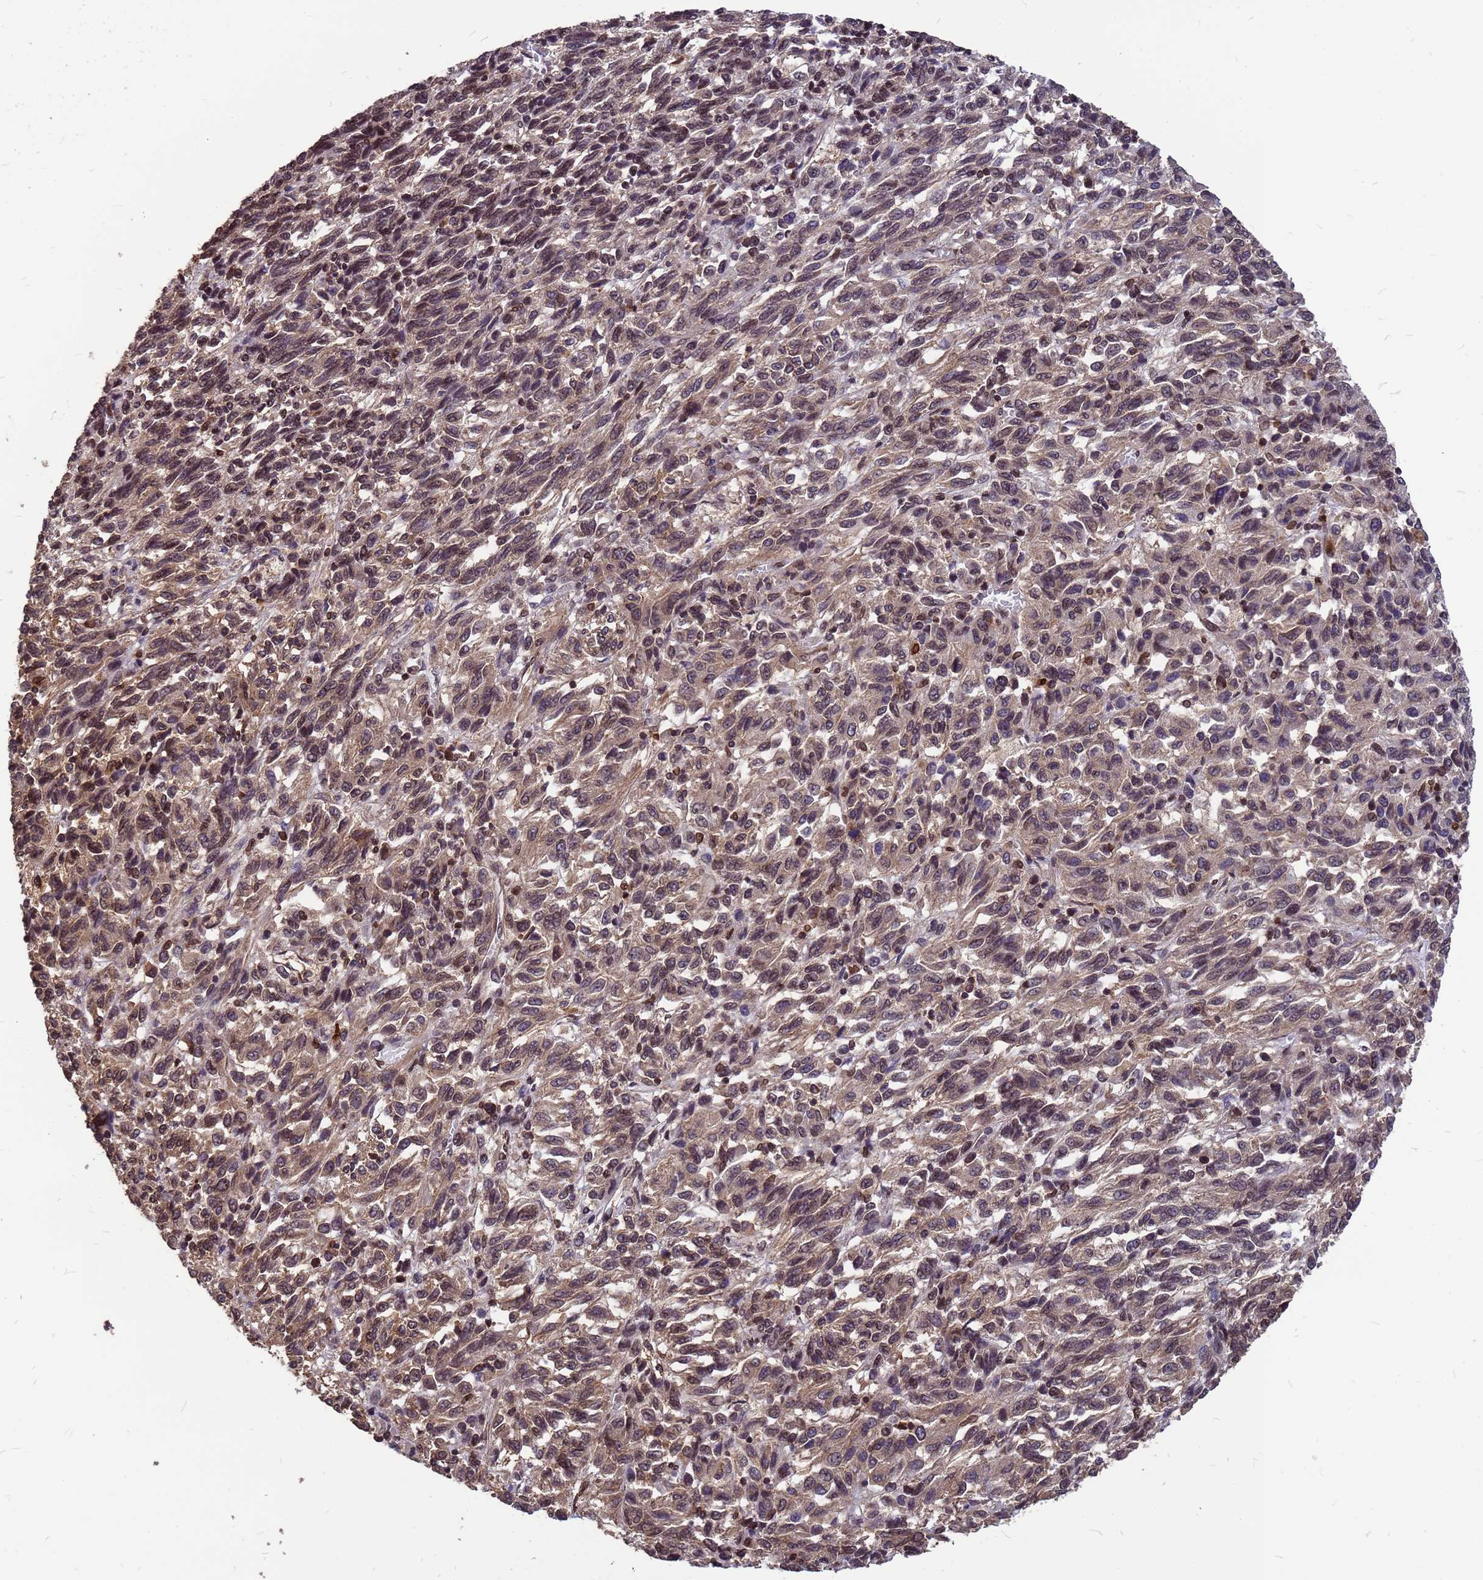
{"staining": {"intensity": "moderate", "quantity": "25%-75%", "location": "cytoplasmic/membranous,nuclear"}, "tissue": "melanoma", "cell_type": "Tumor cells", "image_type": "cancer", "snomed": [{"axis": "morphology", "description": "Malignant melanoma, Metastatic site"}, {"axis": "topography", "description": "Lung"}], "caption": "Tumor cells demonstrate moderate cytoplasmic/membranous and nuclear positivity in approximately 25%-75% of cells in melanoma.", "gene": "C1orf35", "patient": {"sex": "male", "age": 64}}